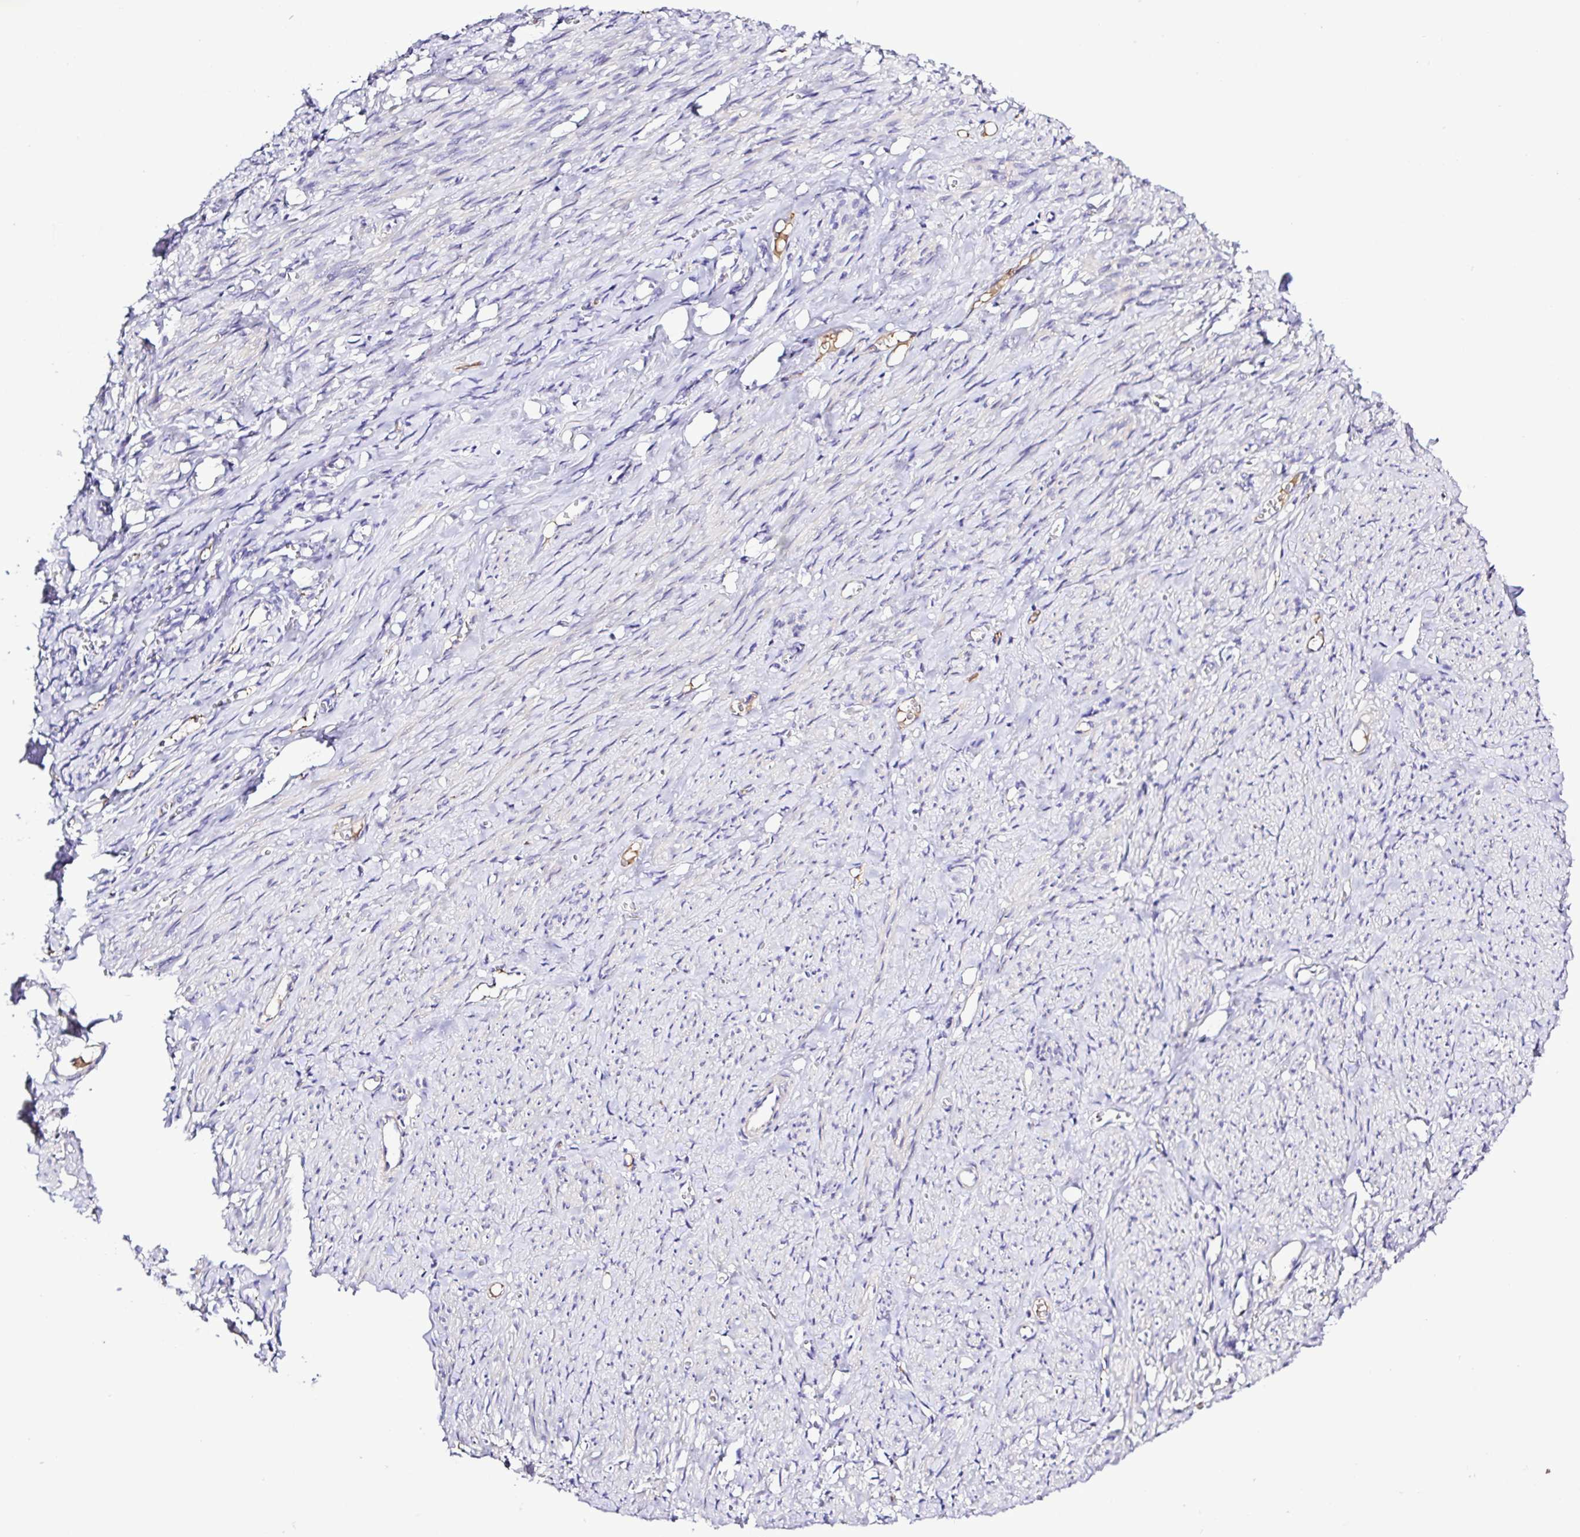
{"staining": {"intensity": "weak", "quantity": "<25%", "location": "cytoplasmic/membranous"}, "tissue": "smooth muscle", "cell_type": "Smooth muscle cells", "image_type": "normal", "snomed": [{"axis": "morphology", "description": "Normal tissue, NOS"}, {"axis": "topography", "description": "Smooth muscle"}], "caption": "DAB immunohistochemical staining of normal smooth muscle reveals no significant staining in smooth muscle cells.", "gene": "GABBR2", "patient": {"sex": "female", "age": 65}}